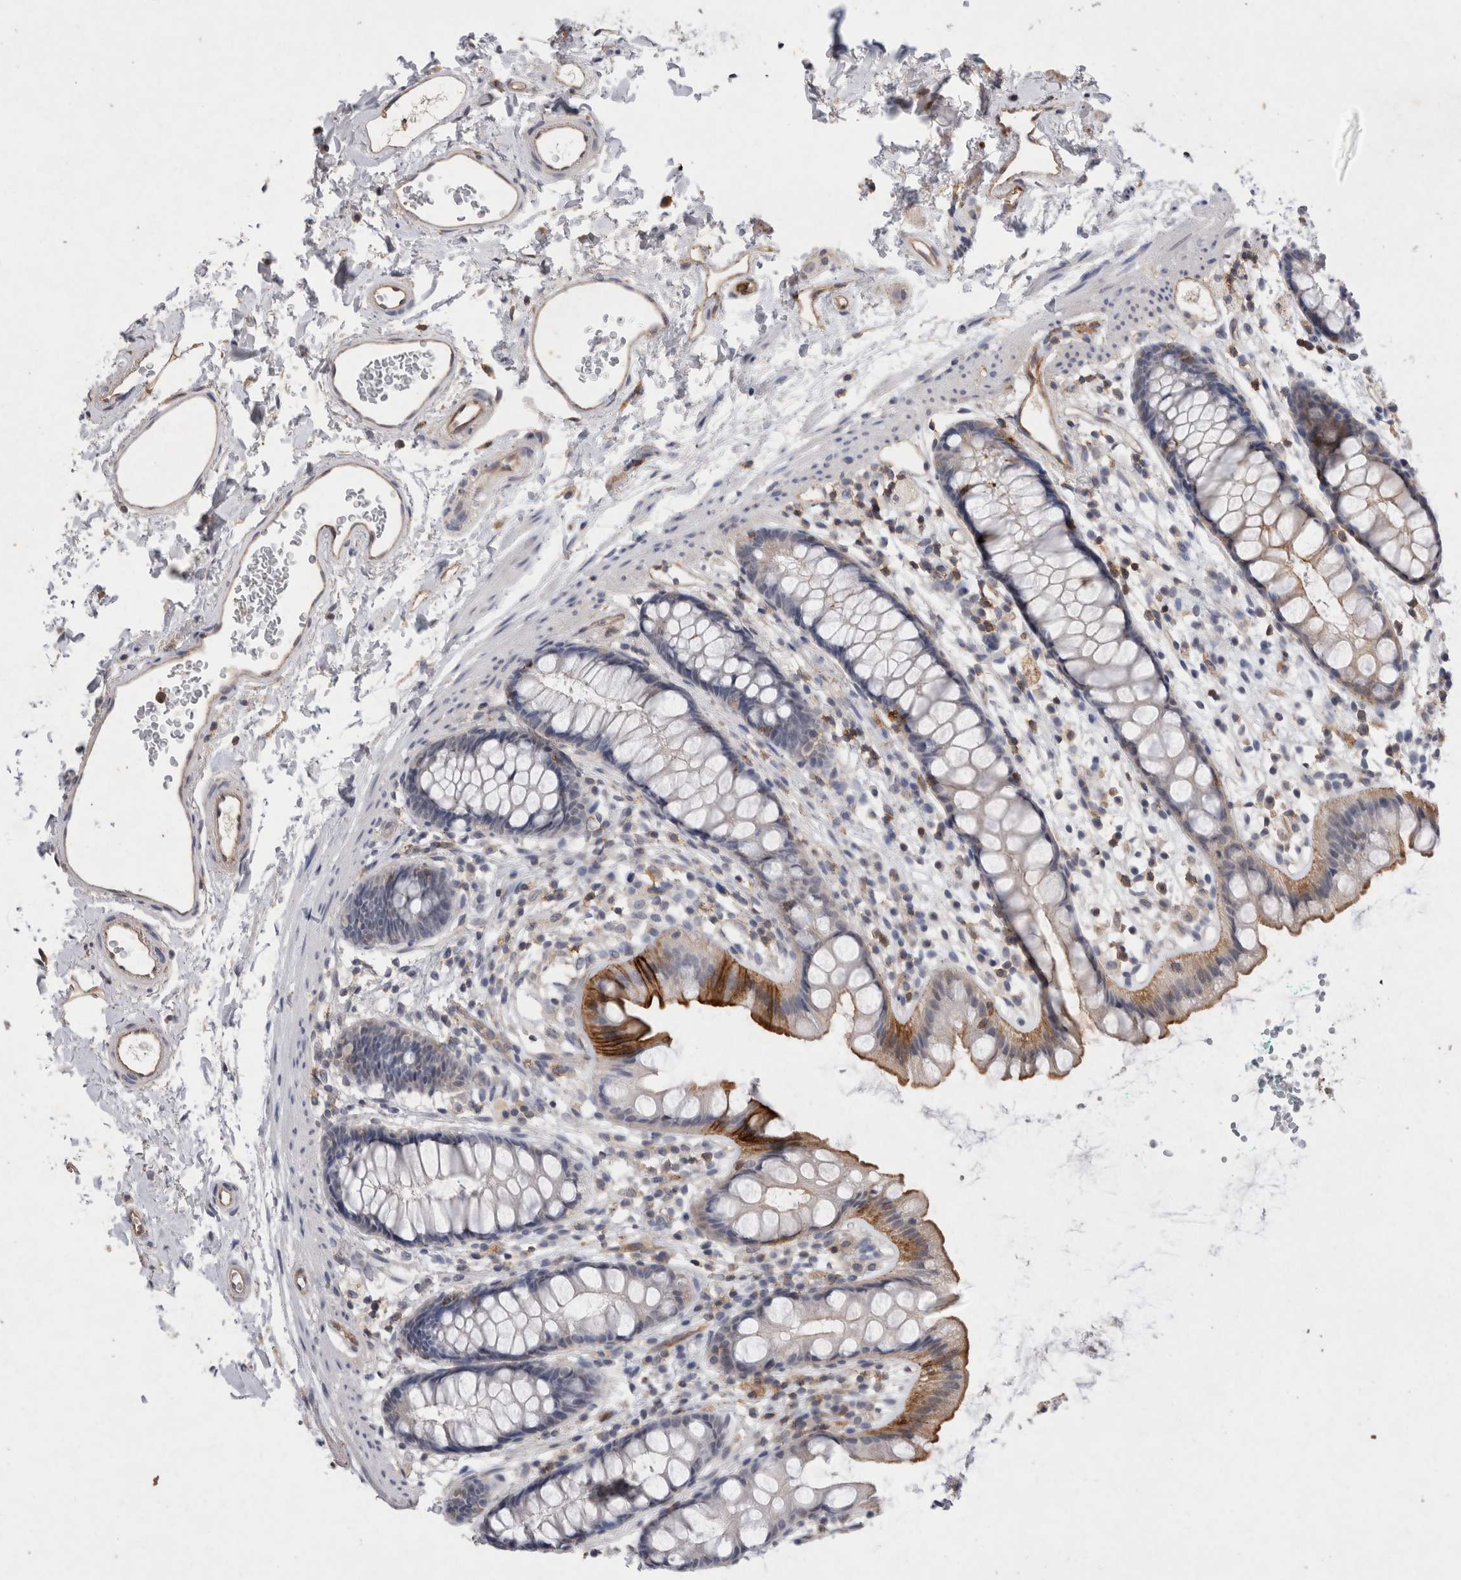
{"staining": {"intensity": "moderate", "quantity": "<25%", "location": "cytoplasmic/membranous"}, "tissue": "rectum", "cell_type": "Glandular cells", "image_type": "normal", "snomed": [{"axis": "morphology", "description": "Normal tissue, NOS"}, {"axis": "topography", "description": "Rectum"}], "caption": "Immunohistochemical staining of unremarkable human rectum shows moderate cytoplasmic/membranous protein positivity in about <25% of glandular cells.", "gene": "RASSF3", "patient": {"sex": "female", "age": 65}}